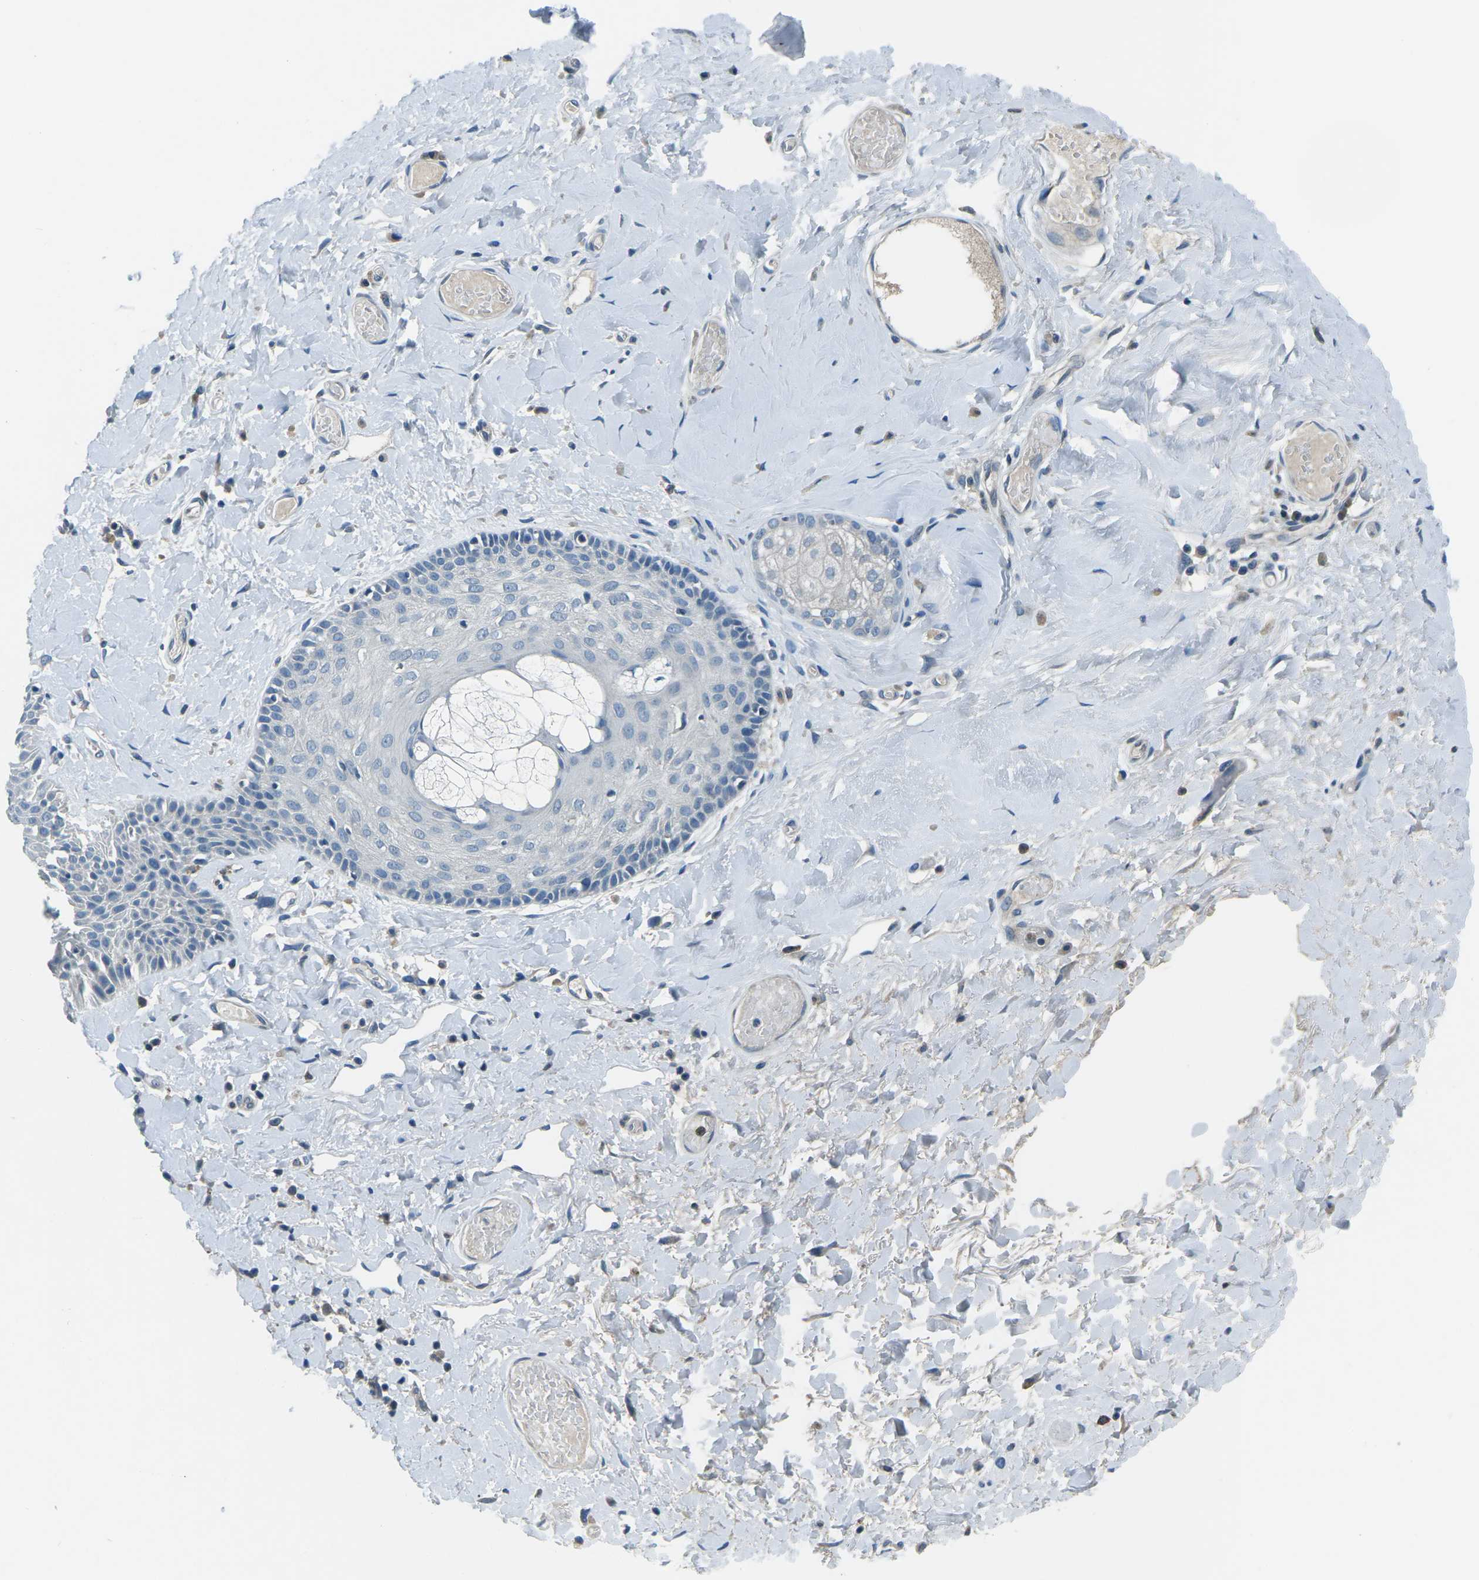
{"staining": {"intensity": "negative", "quantity": "none", "location": "none"}, "tissue": "skin", "cell_type": "Epidermal cells", "image_type": "normal", "snomed": [{"axis": "morphology", "description": "Normal tissue, NOS"}, {"axis": "topography", "description": "Anal"}], "caption": "Immunohistochemistry (IHC) image of unremarkable skin stained for a protein (brown), which displays no positivity in epidermal cells.", "gene": "CD1D", "patient": {"sex": "male", "age": 69}}